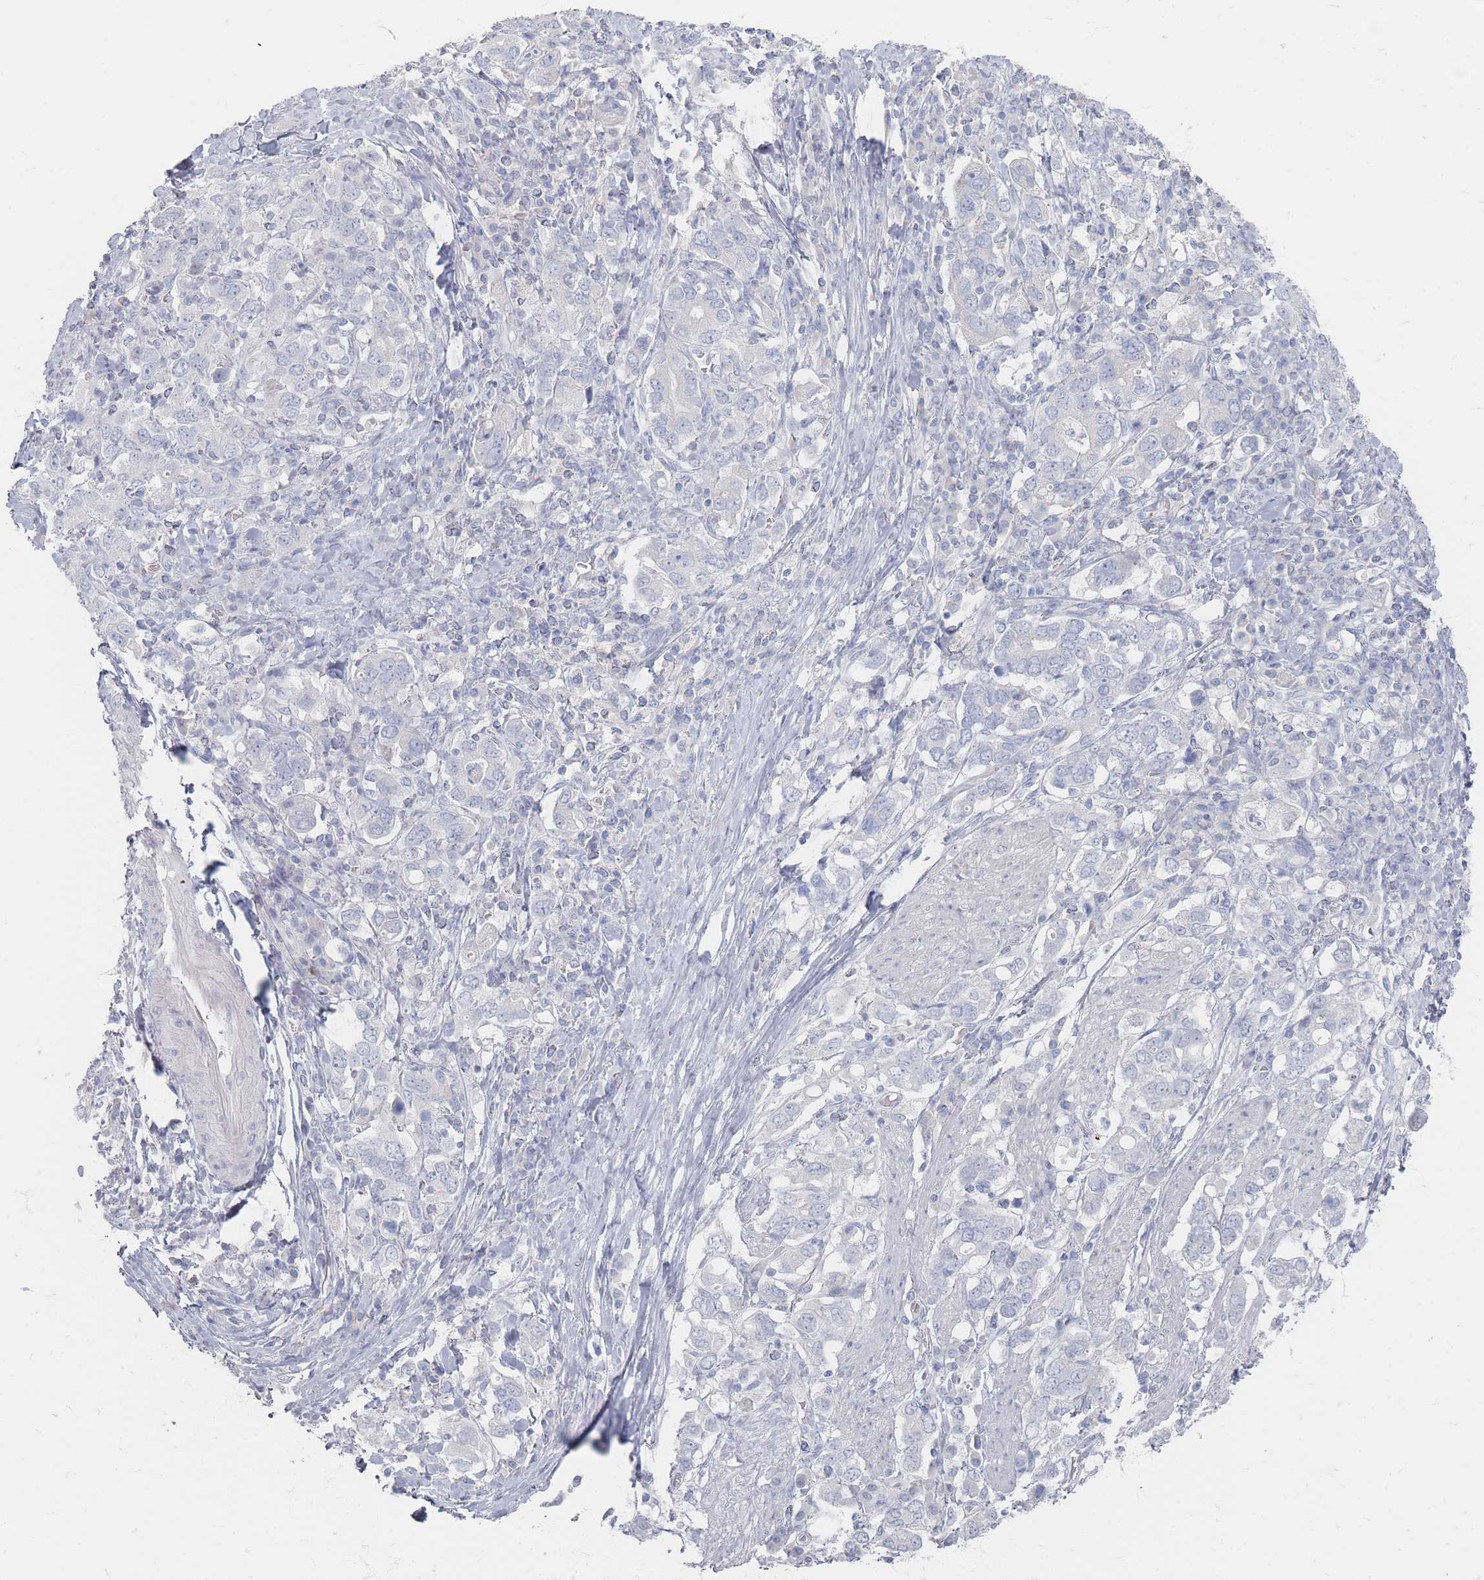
{"staining": {"intensity": "negative", "quantity": "none", "location": "none"}, "tissue": "stomach cancer", "cell_type": "Tumor cells", "image_type": "cancer", "snomed": [{"axis": "morphology", "description": "Adenocarcinoma, NOS"}, {"axis": "topography", "description": "Stomach, upper"}, {"axis": "topography", "description": "Stomach"}], "caption": "Stomach cancer stained for a protein using IHC shows no staining tumor cells.", "gene": "CD37", "patient": {"sex": "male", "age": 62}}